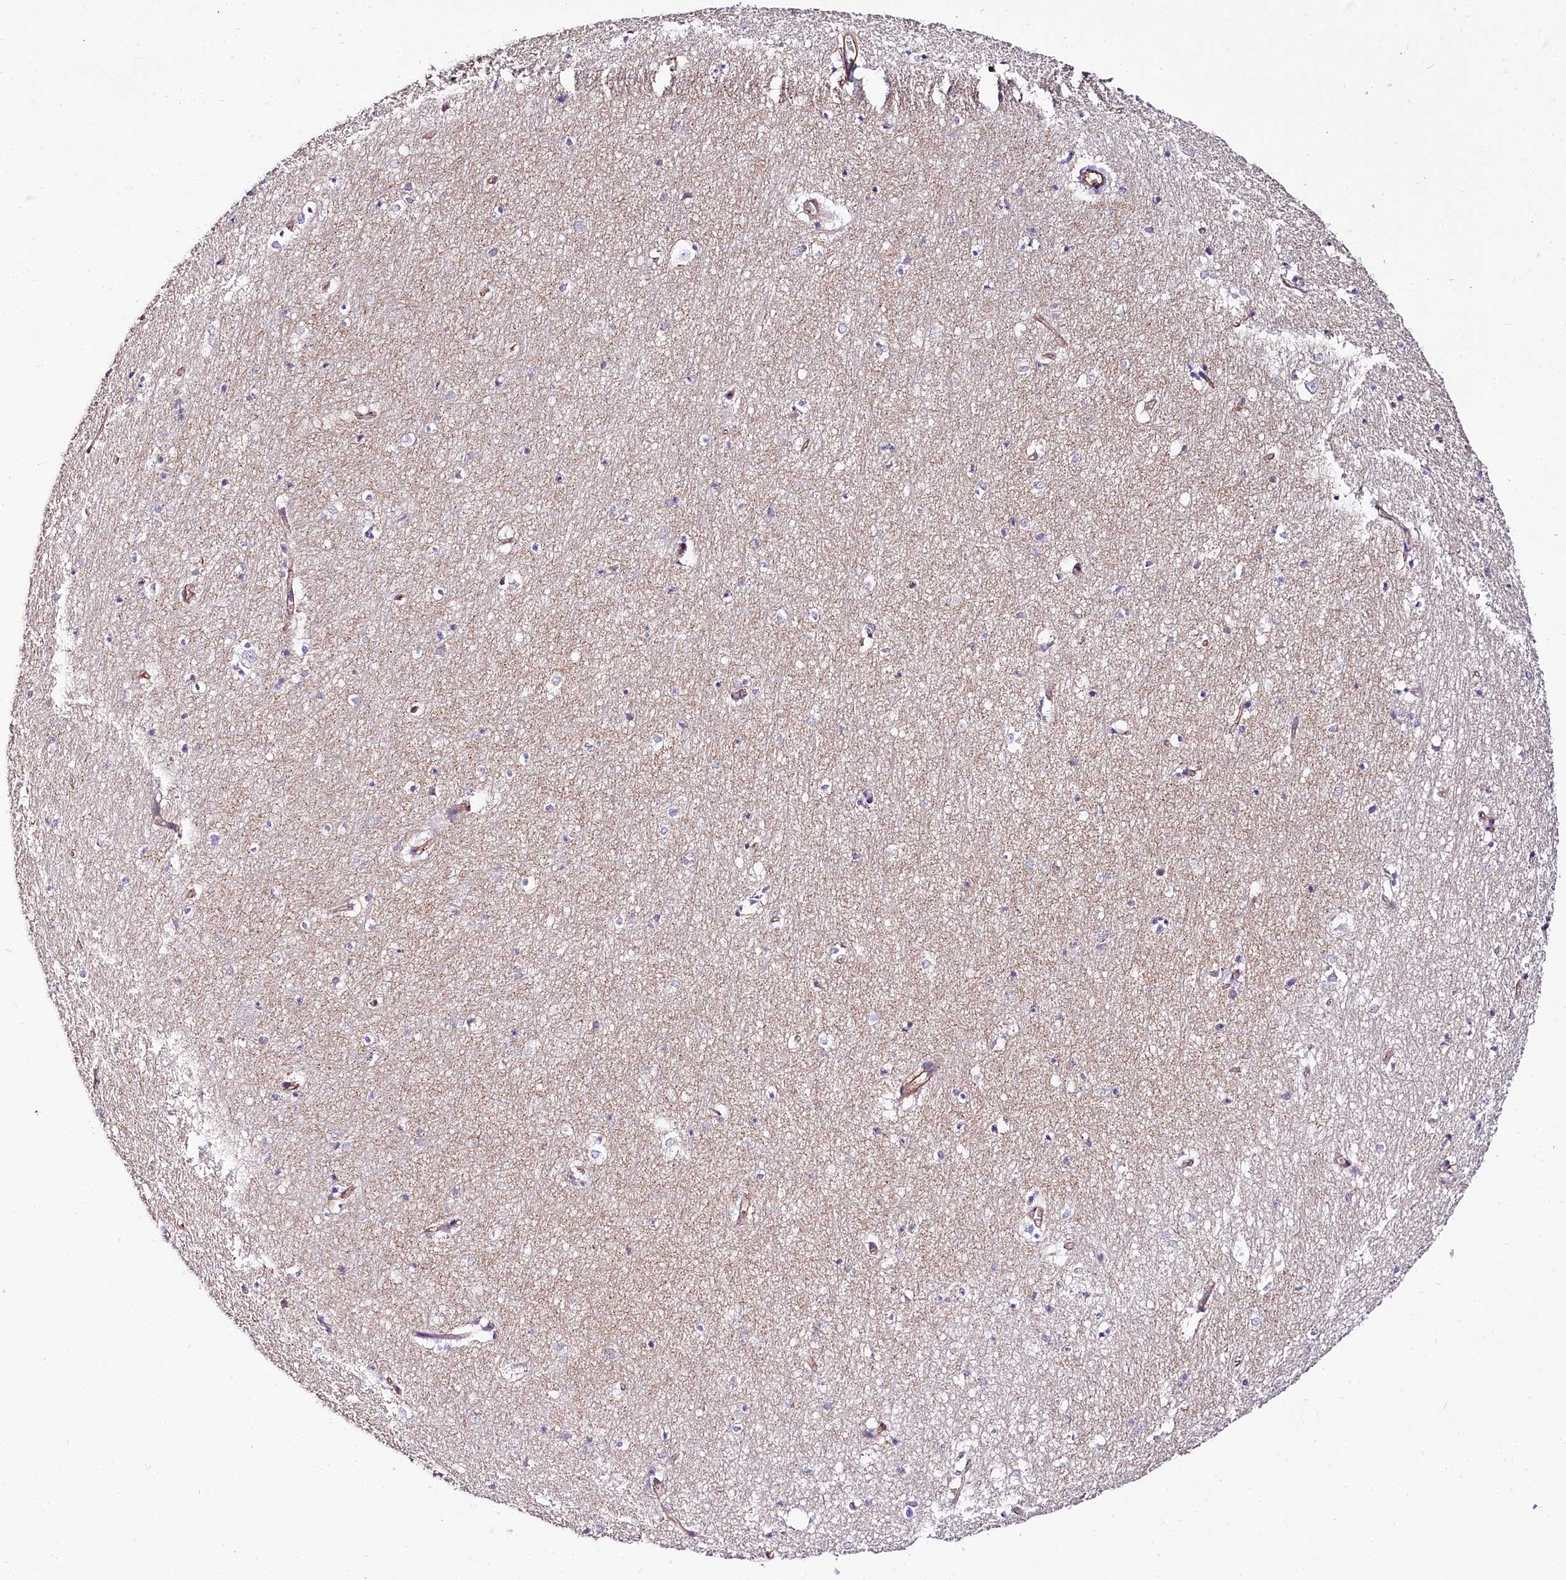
{"staining": {"intensity": "negative", "quantity": "none", "location": "none"}, "tissue": "hippocampus", "cell_type": "Glial cells", "image_type": "normal", "snomed": [{"axis": "morphology", "description": "Normal tissue, NOS"}, {"axis": "topography", "description": "Hippocampus"}], "caption": "Human hippocampus stained for a protein using IHC demonstrates no staining in glial cells.", "gene": "FCHSD2", "patient": {"sex": "female", "age": 64}}